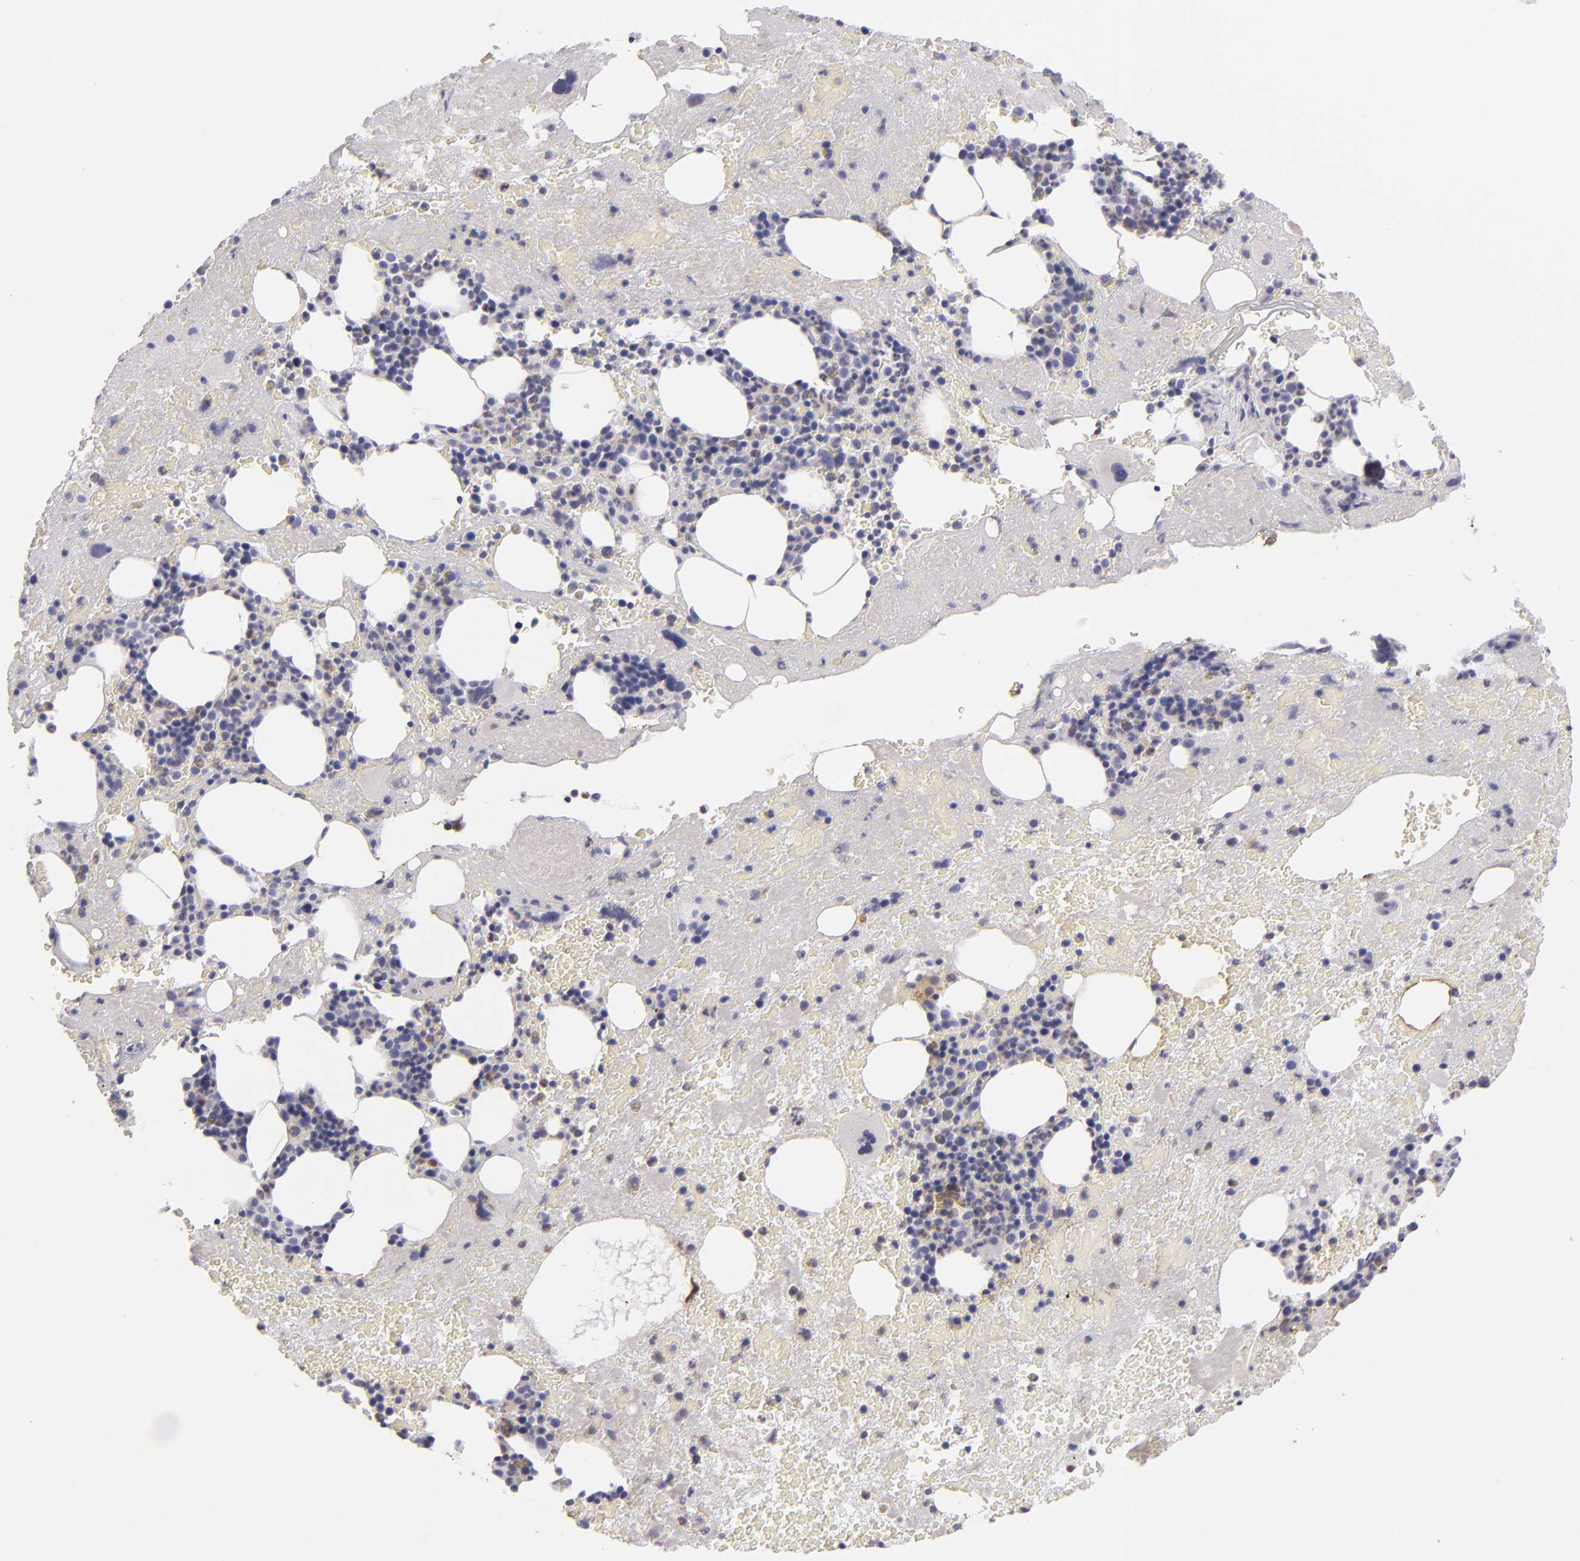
{"staining": {"intensity": "negative", "quantity": "none", "location": "none"}, "tissue": "bone marrow", "cell_type": "Hematopoietic cells", "image_type": "normal", "snomed": [{"axis": "morphology", "description": "Normal tissue, NOS"}, {"axis": "topography", "description": "Bone marrow"}], "caption": "Micrograph shows no protein expression in hematopoietic cells of normal bone marrow. (Stains: DAB (3,3'-diaminobenzidine) immunohistochemistry (IHC) with hematoxylin counter stain, Microscopy: brightfield microscopy at high magnification).", "gene": "TNNC1", "patient": {"sex": "male", "age": 76}}